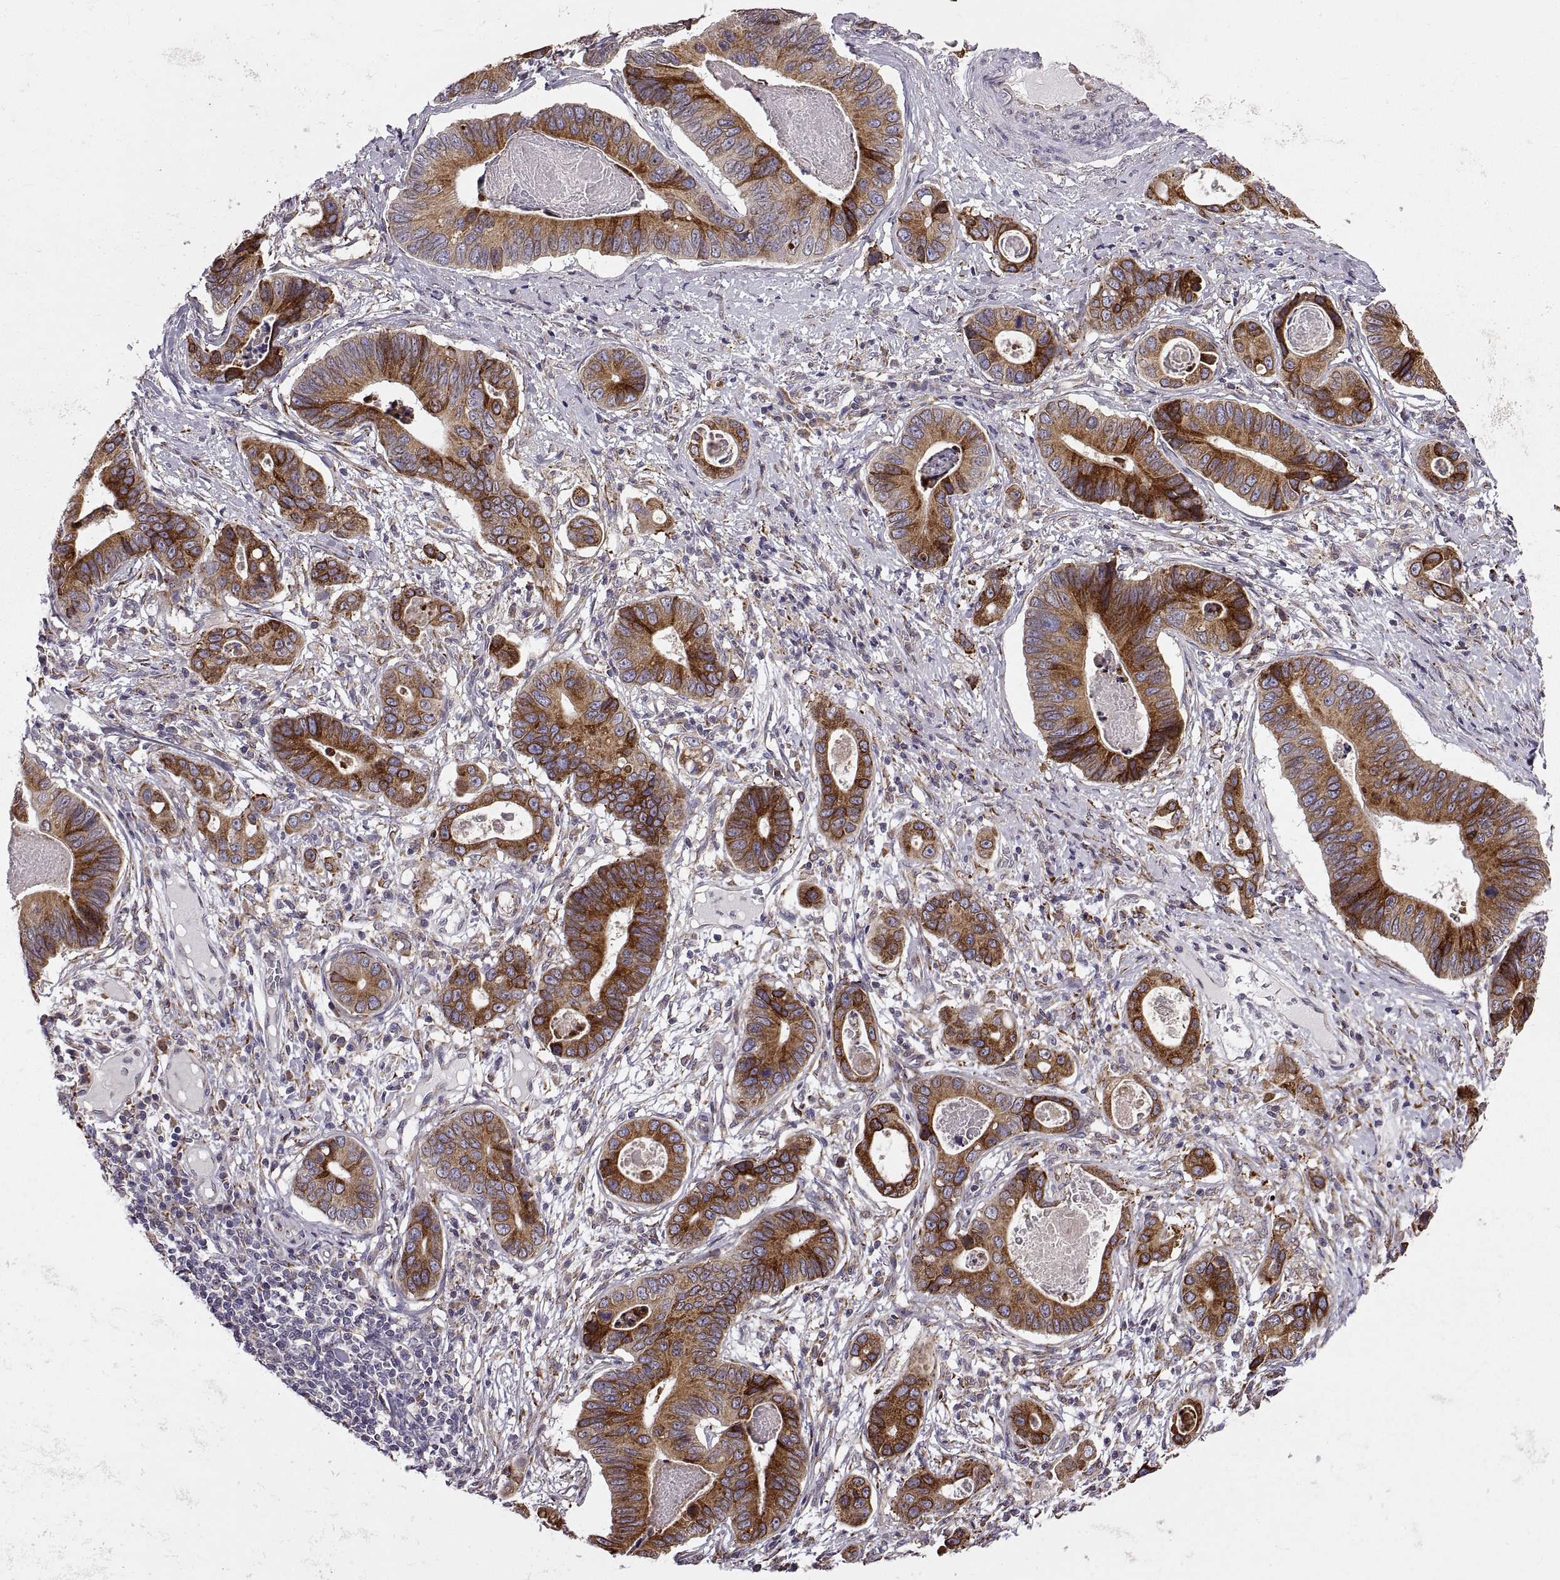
{"staining": {"intensity": "strong", "quantity": ">75%", "location": "cytoplasmic/membranous"}, "tissue": "stomach cancer", "cell_type": "Tumor cells", "image_type": "cancer", "snomed": [{"axis": "morphology", "description": "Adenocarcinoma, NOS"}, {"axis": "topography", "description": "Stomach"}], "caption": "Stomach adenocarcinoma was stained to show a protein in brown. There is high levels of strong cytoplasmic/membranous positivity in about >75% of tumor cells. (IHC, brightfield microscopy, high magnification).", "gene": "PLEKHB2", "patient": {"sex": "male", "age": 84}}